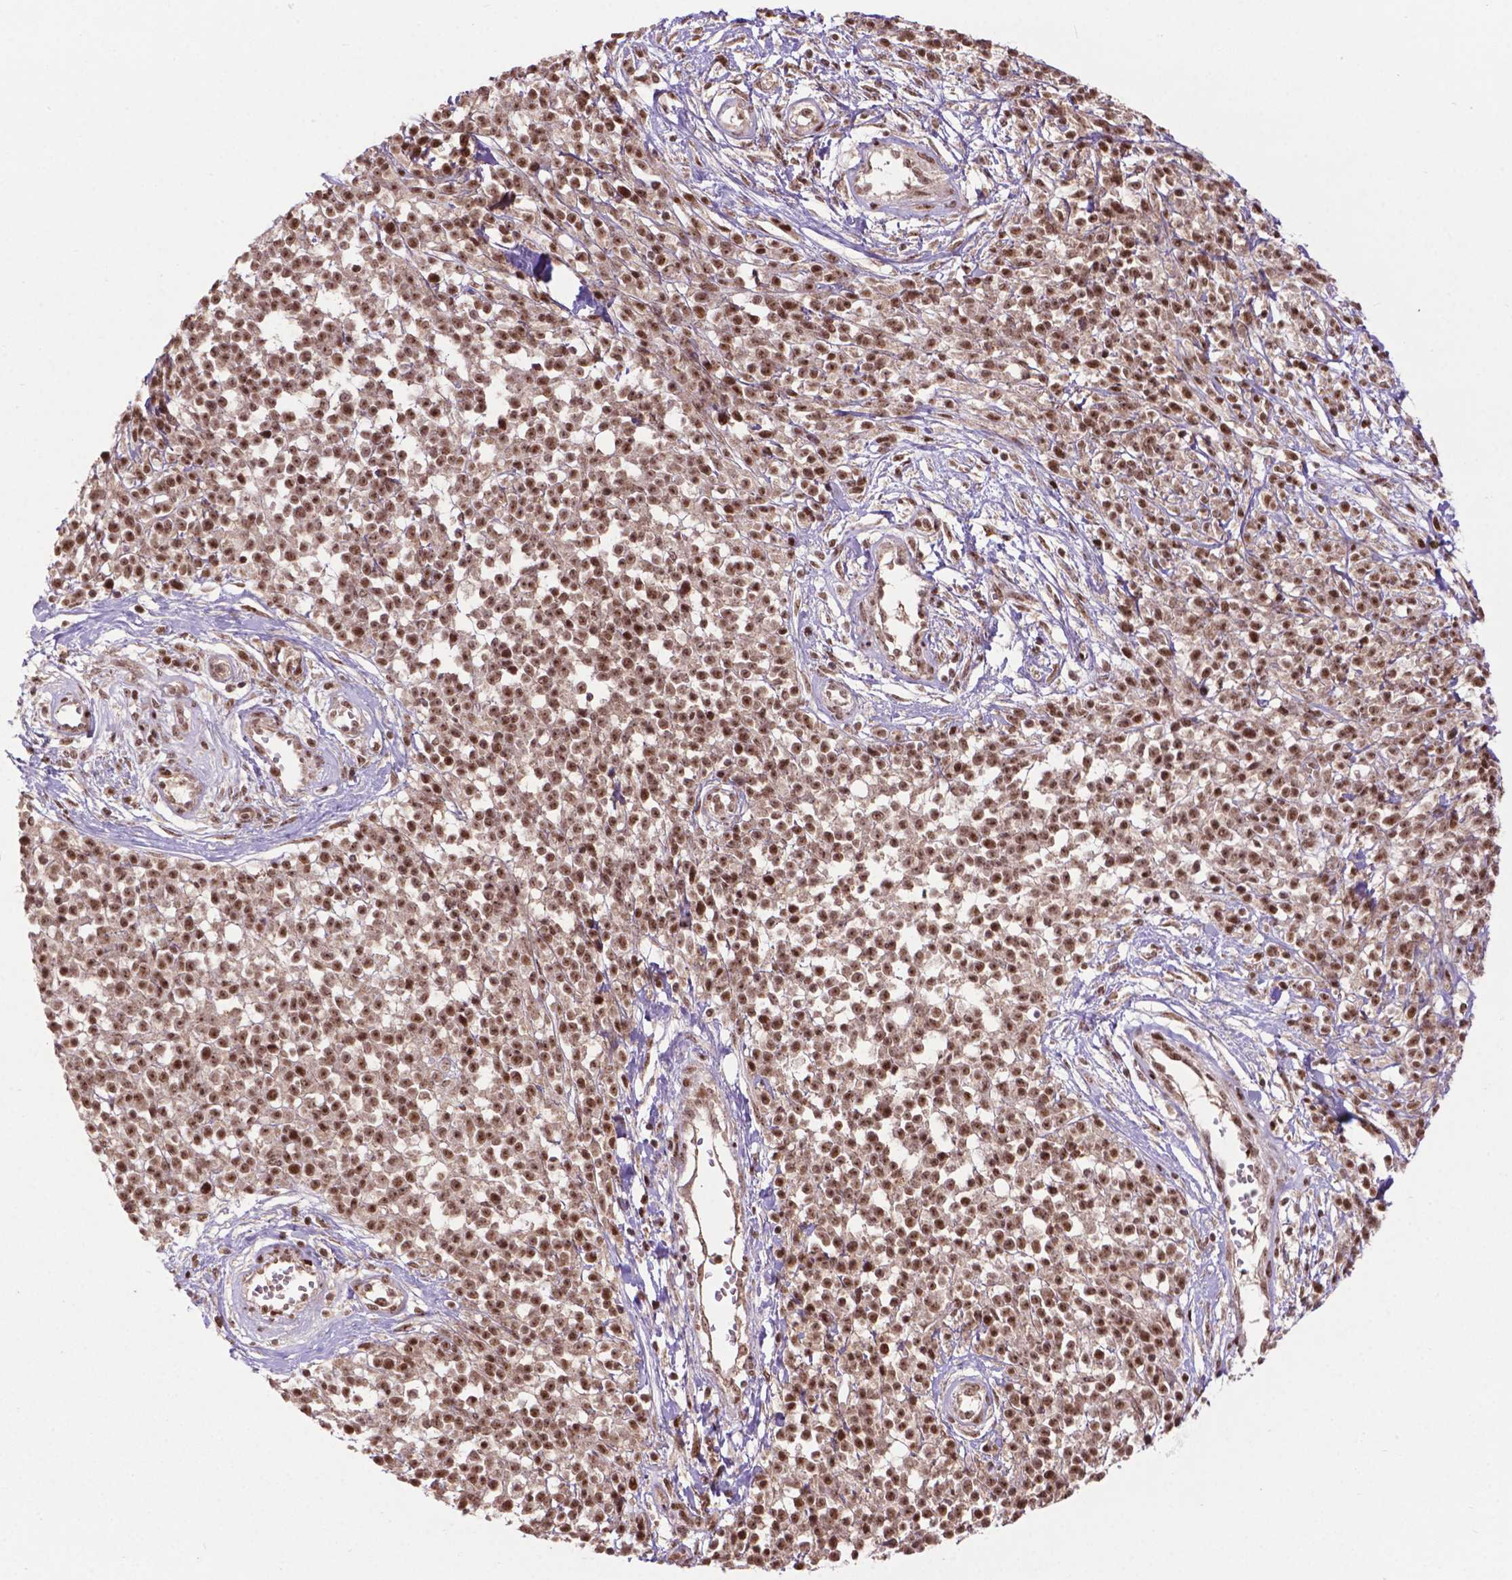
{"staining": {"intensity": "moderate", "quantity": ">75%", "location": "nuclear"}, "tissue": "melanoma", "cell_type": "Tumor cells", "image_type": "cancer", "snomed": [{"axis": "morphology", "description": "Malignant melanoma, NOS"}, {"axis": "topography", "description": "Skin"}, {"axis": "topography", "description": "Skin of trunk"}], "caption": "Immunohistochemistry (IHC) (DAB) staining of malignant melanoma shows moderate nuclear protein positivity in about >75% of tumor cells.", "gene": "CSNK2A1", "patient": {"sex": "male", "age": 74}}